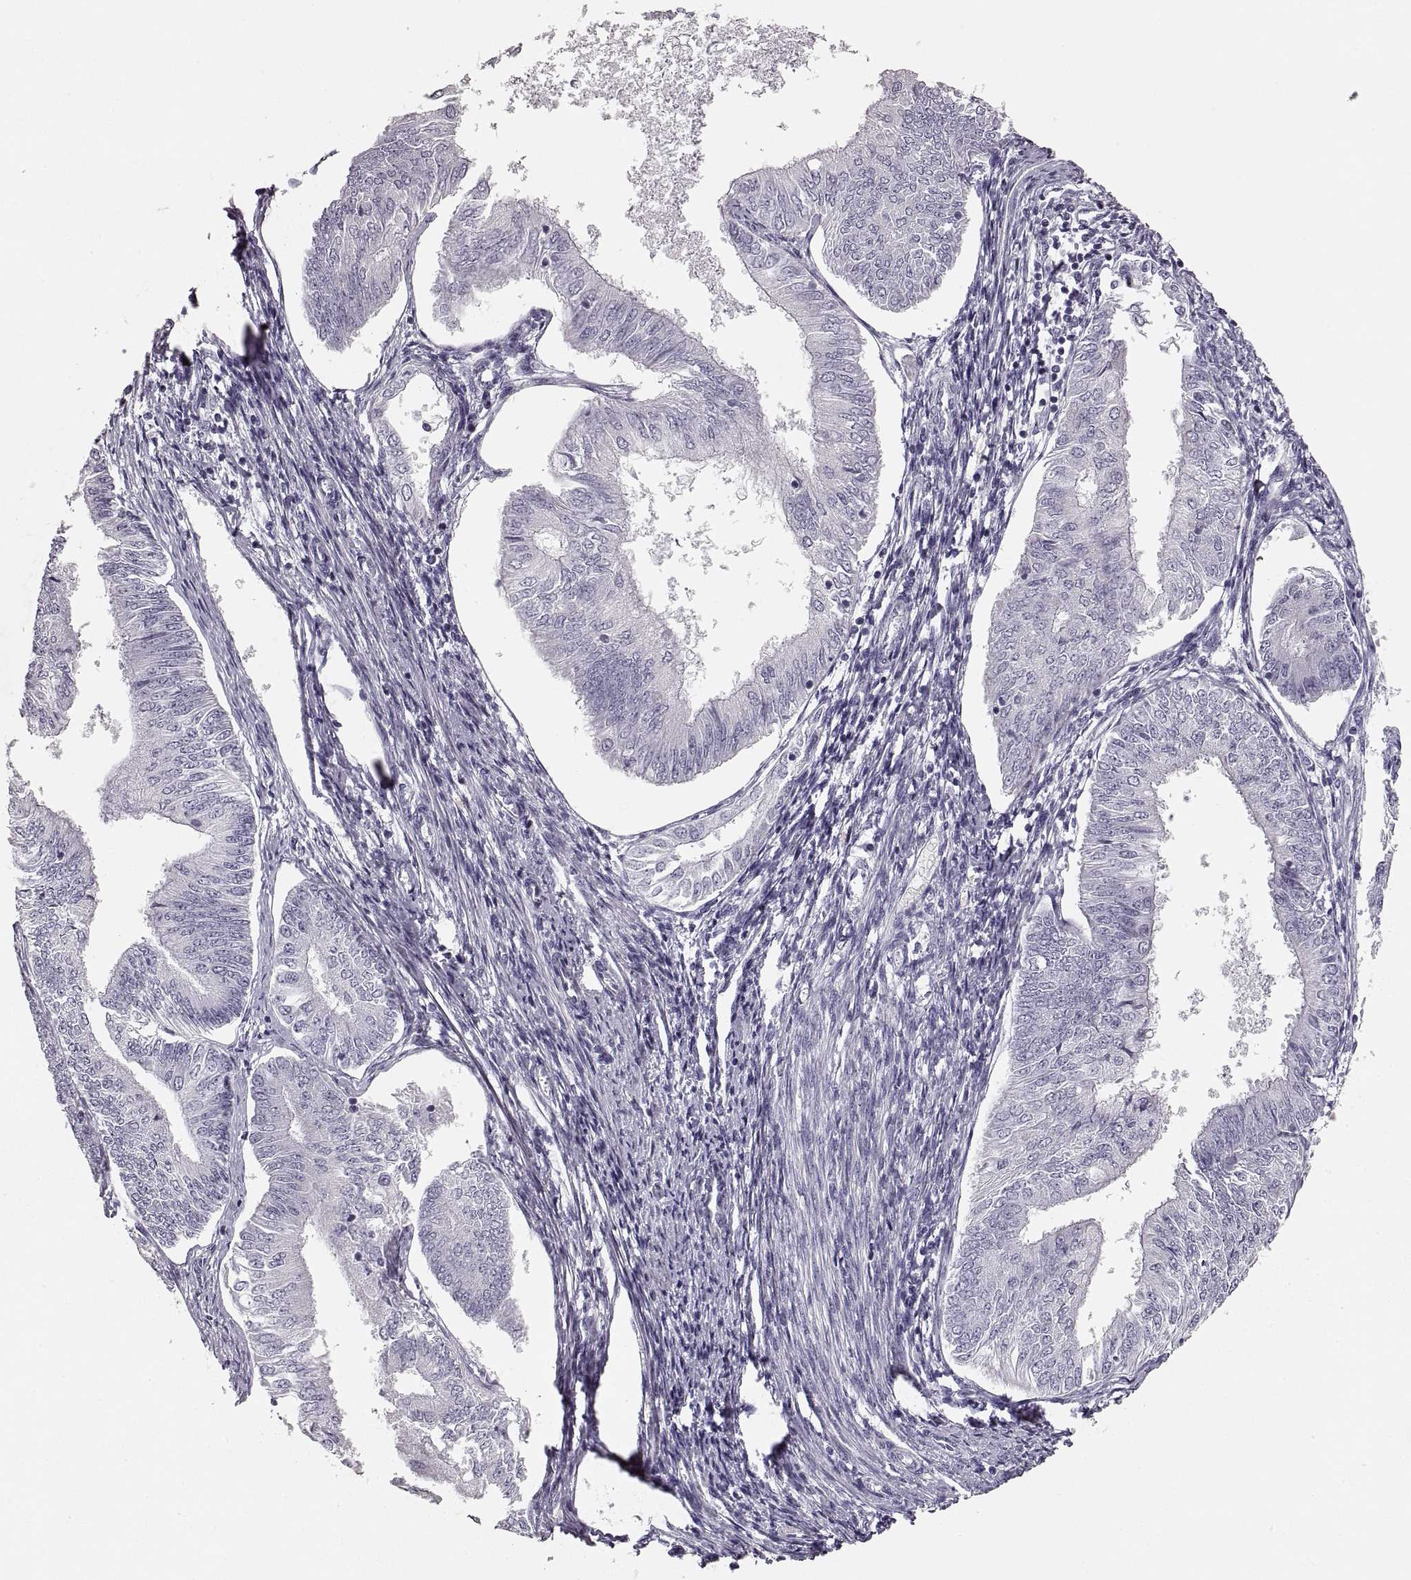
{"staining": {"intensity": "negative", "quantity": "none", "location": "none"}, "tissue": "endometrial cancer", "cell_type": "Tumor cells", "image_type": "cancer", "snomed": [{"axis": "morphology", "description": "Adenocarcinoma, NOS"}, {"axis": "topography", "description": "Endometrium"}], "caption": "IHC micrograph of neoplastic tissue: human endometrial cancer (adenocarcinoma) stained with DAB reveals no significant protein staining in tumor cells.", "gene": "RDH13", "patient": {"sex": "female", "age": 58}}